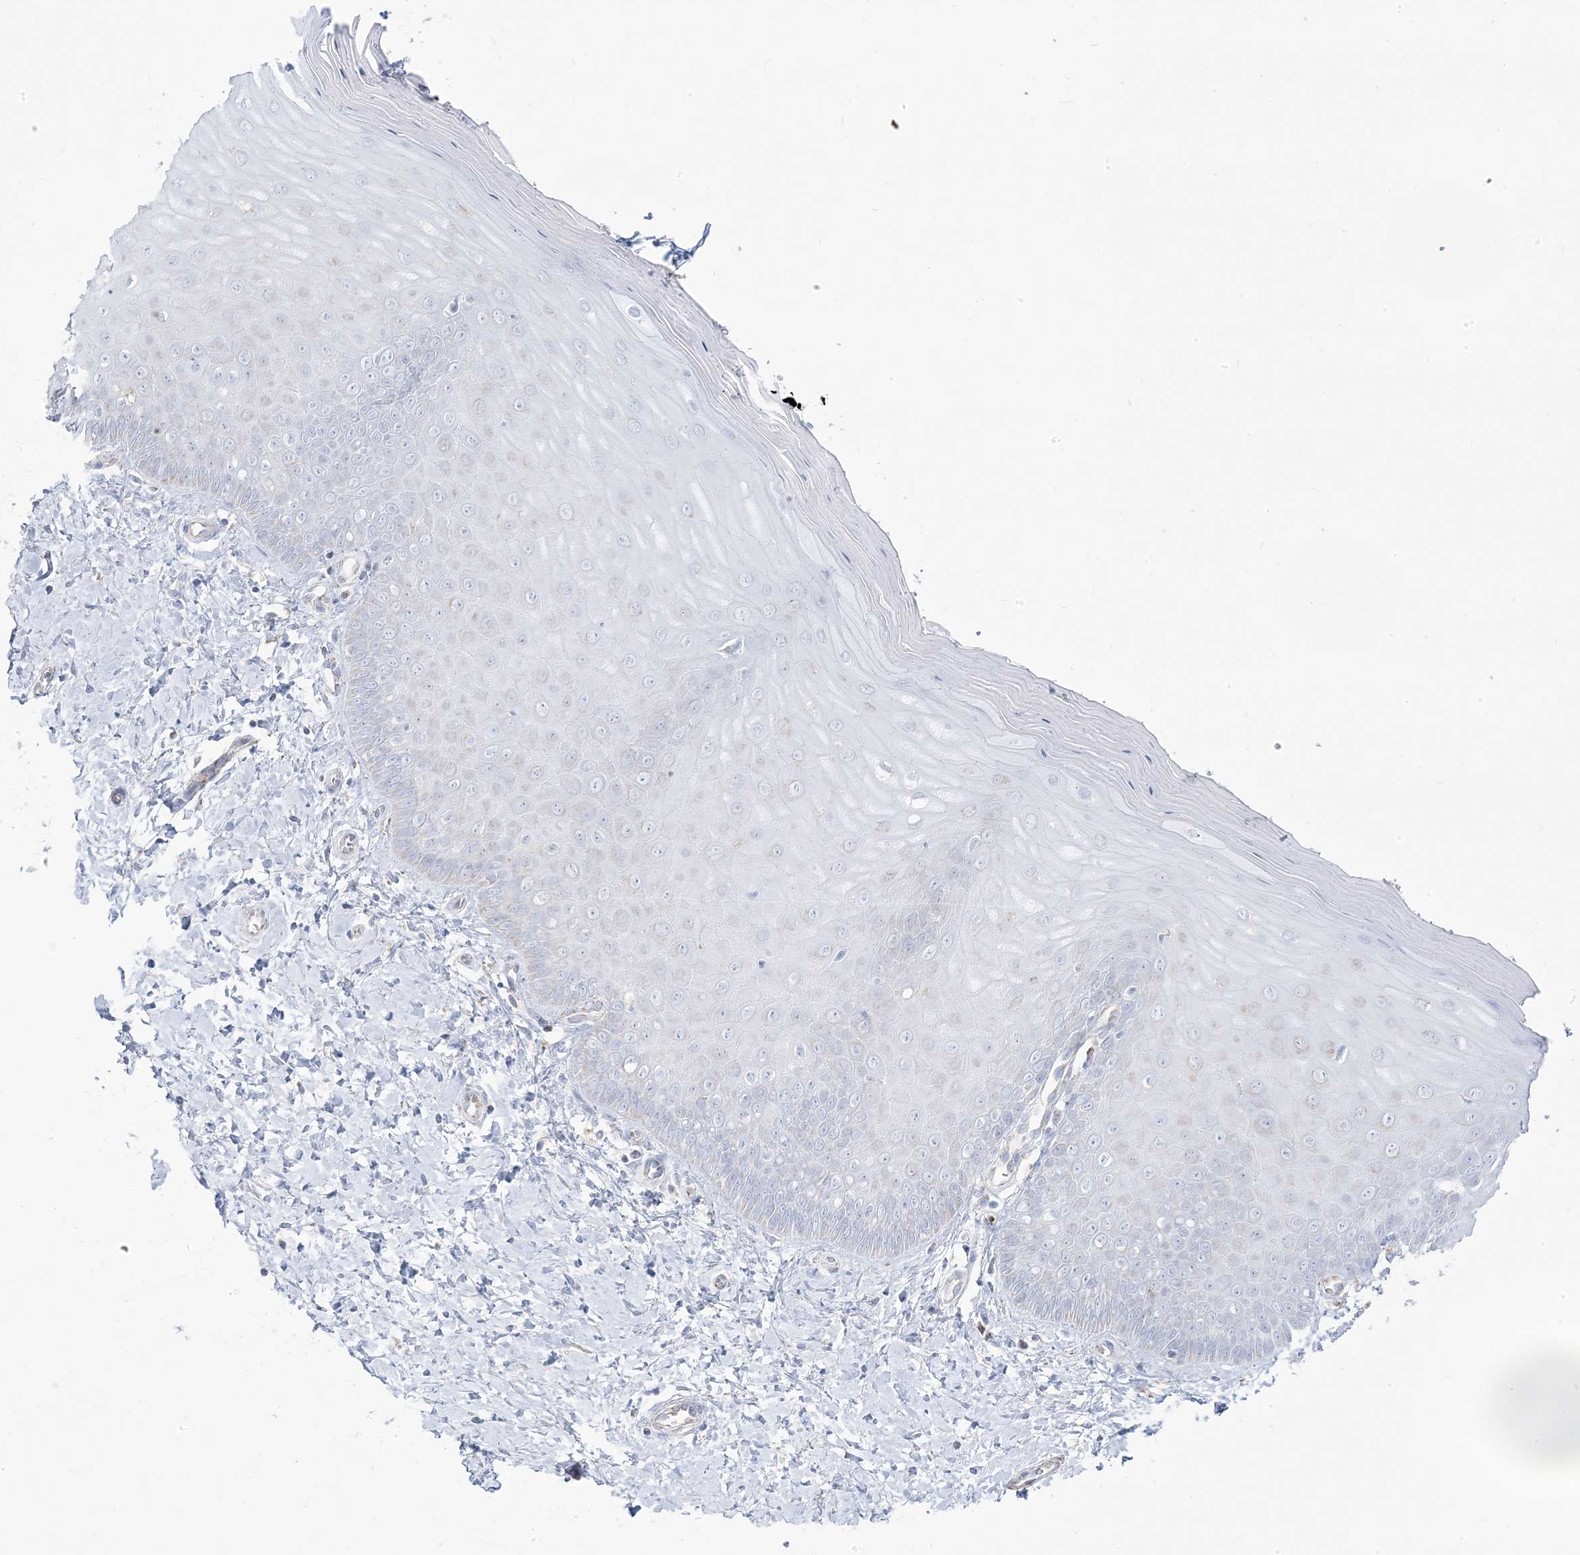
{"staining": {"intensity": "moderate", "quantity": "25%-75%", "location": "cytoplasmic/membranous"}, "tissue": "cervix", "cell_type": "Glandular cells", "image_type": "normal", "snomed": [{"axis": "morphology", "description": "Normal tissue, NOS"}, {"axis": "topography", "description": "Cervix"}], "caption": "Human cervix stained with a brown dye shows moderate cytoplasmic/membranous positive expression in approximately 25%-75% of glandular cells.", "gene": "PCCB", "patient": {"sex": "female", "age": 55}}